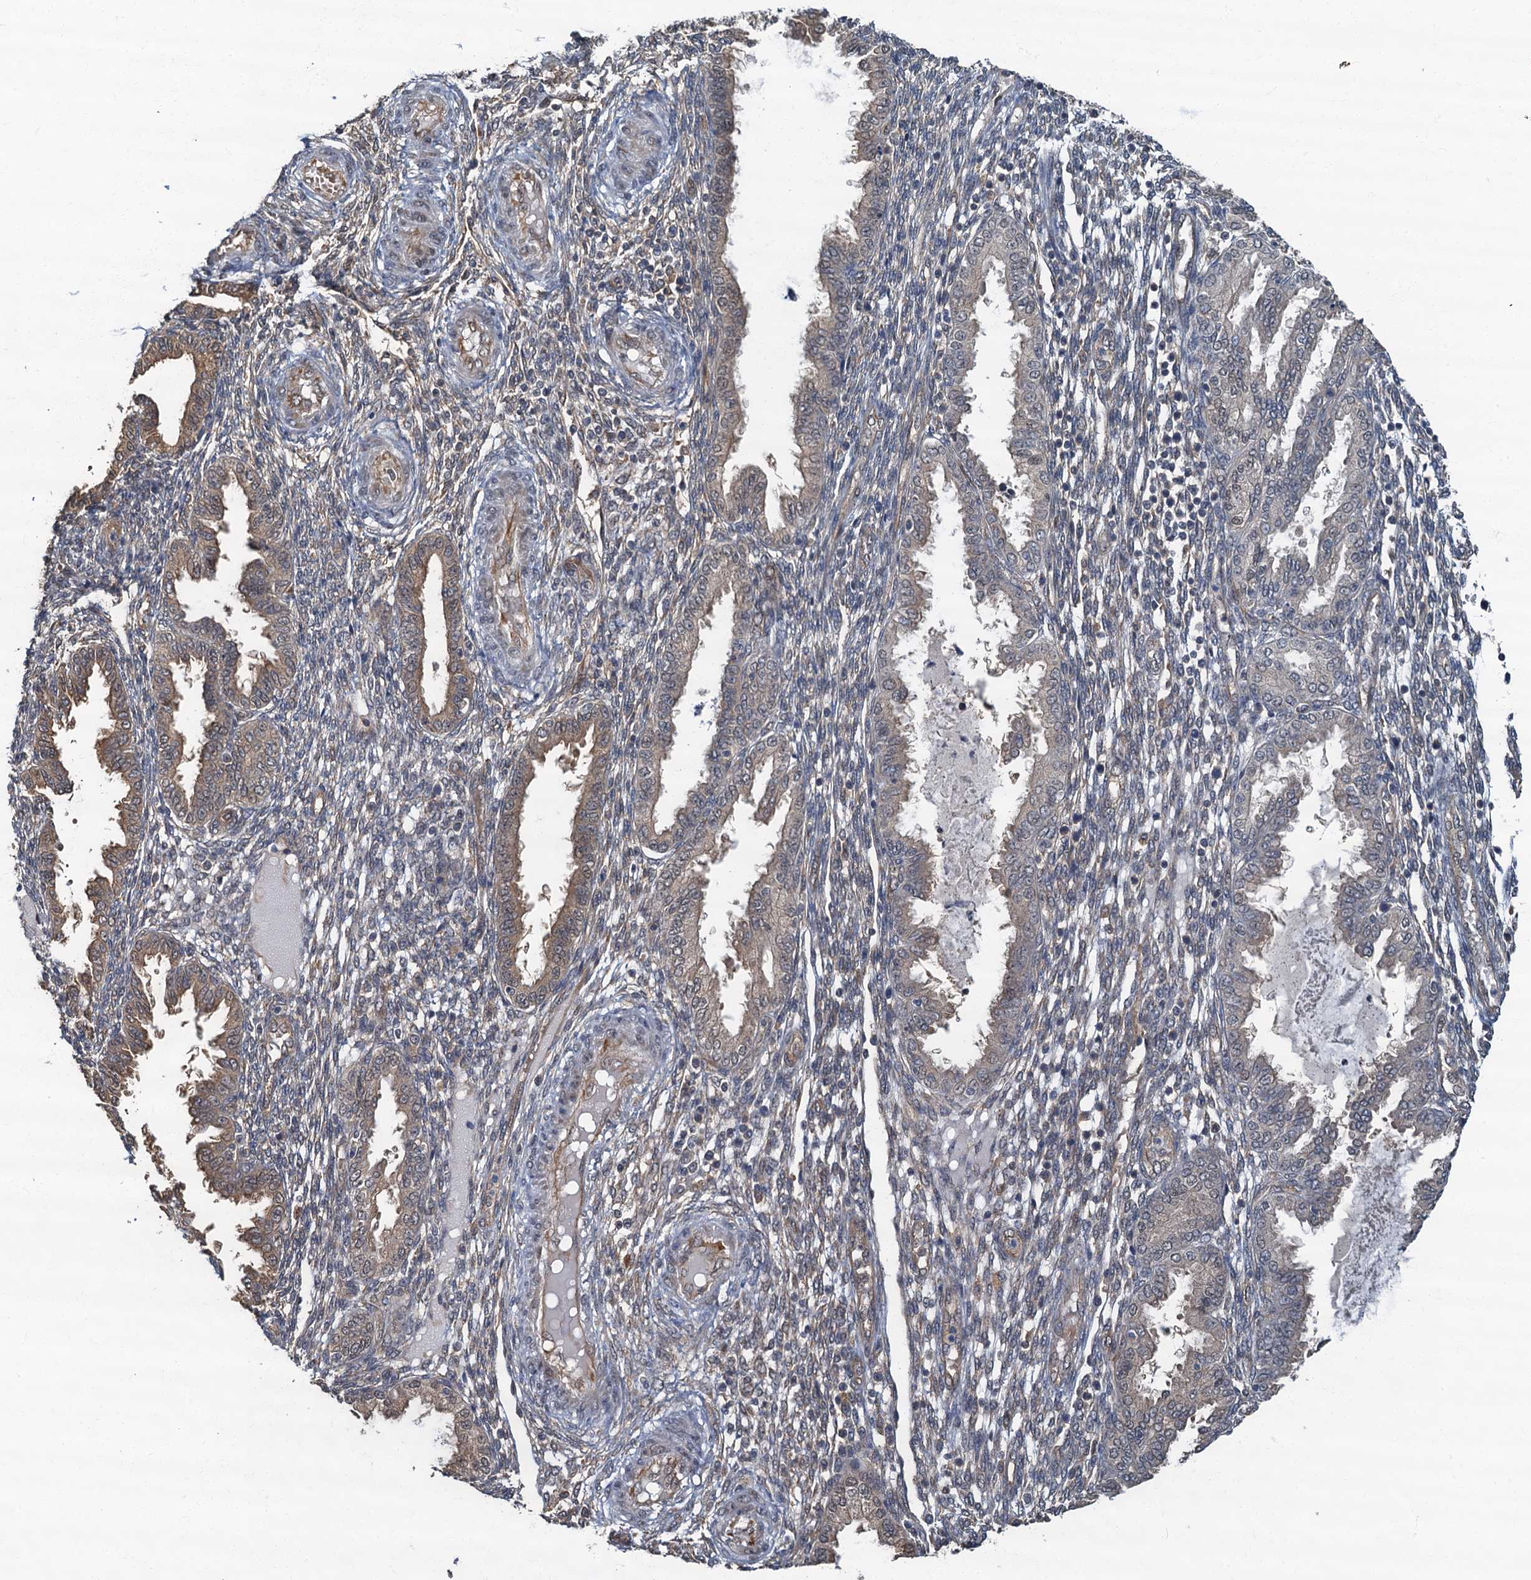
{"staining": {"intensity": "negative", "quantity": "none", "location": "none"}, "tissue": "endometrium", "cell_type": "Cells in endometrial stroma", "image_type": "normal", "snomed": [{"axis": "morphology", "description": "Normal tissue, NOS"}, {"axis": "topography", "description": "Endometrium"}], "caption": "Human endometrium stained for a protein using immunohistochemistry (IHC) exhibits no staining in cells in endometrial stroma.", "gene": "TBCK", "patient": {"sex": "female", "age": 33}}